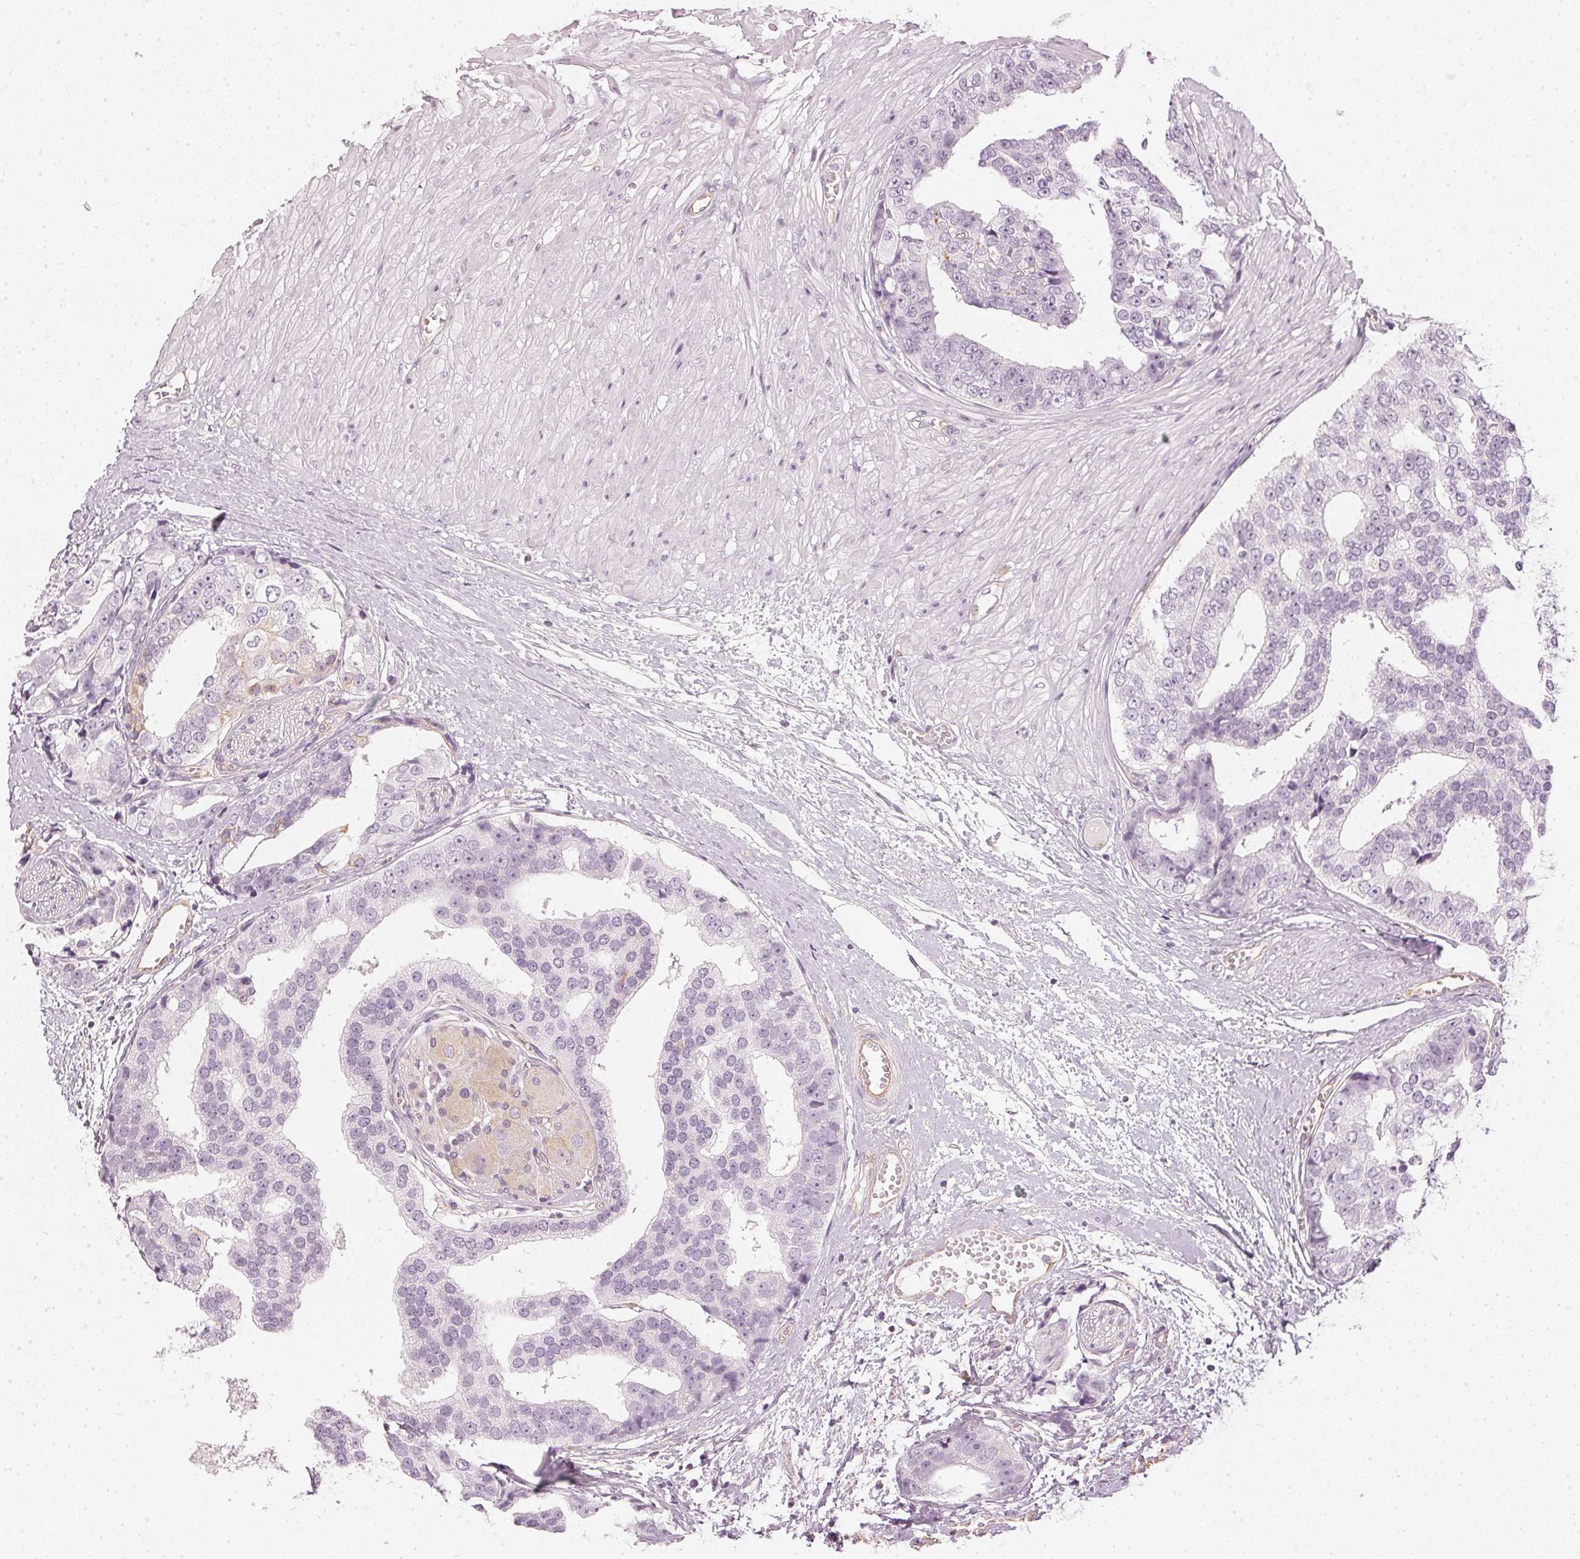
{"staining": {"intensity": "negative", "quantity": "none", "location": "none"}, "tissue": "prostate cancer", "cell_type": "Tumor cells", "image_type": "cancer", "snomed": [{"axis": "morphology", "description": "Adenocarcinoma, High grade"}, {"axis": "topography", "description": "Prostate"}], "caption": "Prostate cancer stained for a protein using immunohistochemistry demonstrates no positivity tumor cells.", "gene": "APLP1", "patient": {"sex": "male", "age": 71}}